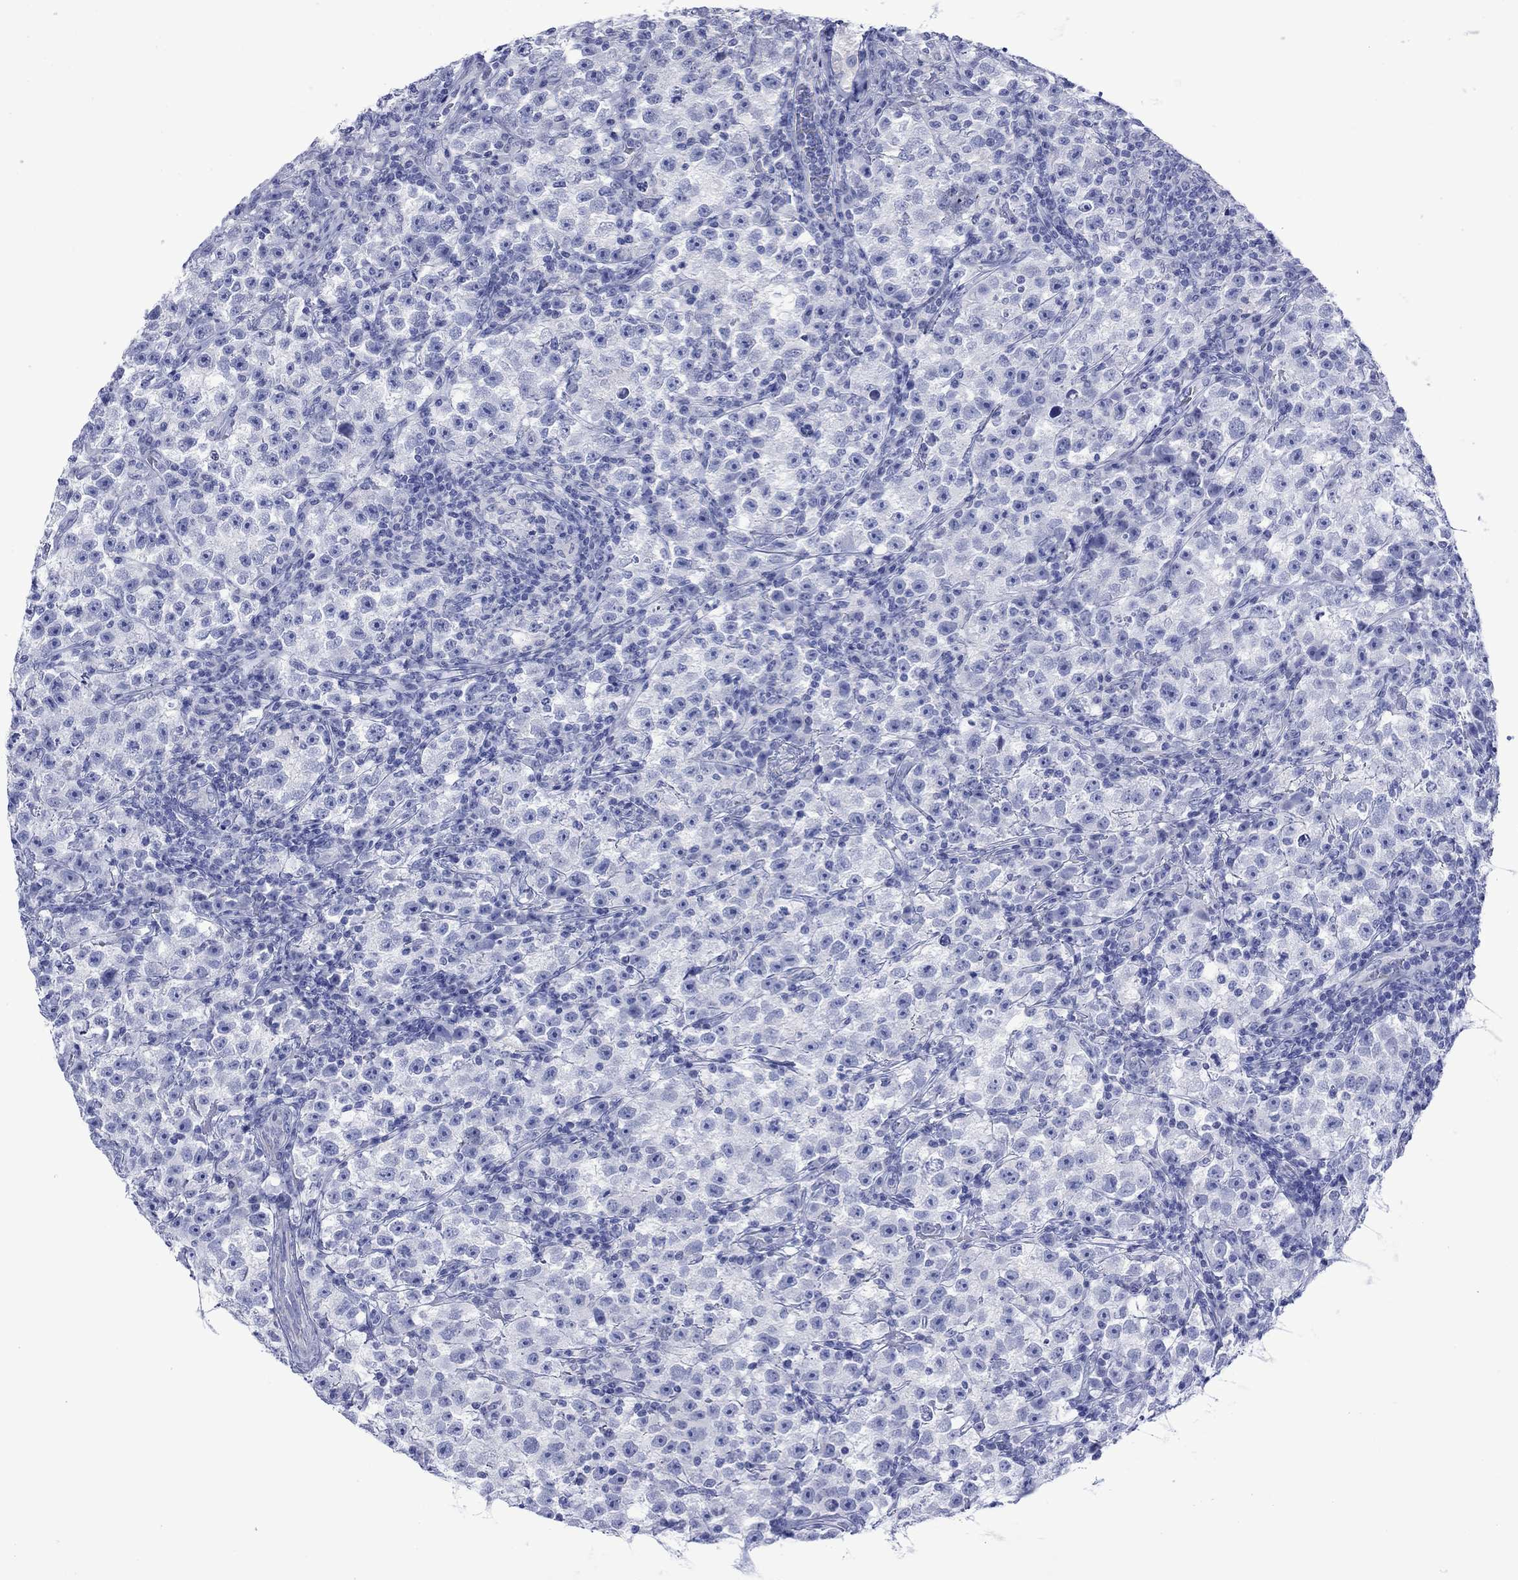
{"staining": {"intensity": "negative", "quantity": "none", "location": "none"}, "tissue": "testis cancer", "cell_type": "Tumor cells", "image_type": "cancer", "snomed": [{"axis": "morphology", "description": "Seminoma, NOS"}, {"axis": "topography", "description": "Testis"}], "caption": "Testis cancer was stained to show a protein in brown. There is no significant expression in tumor cells.", "gene": "MLANA", "patient": {"sex": "male", "age": 22}}